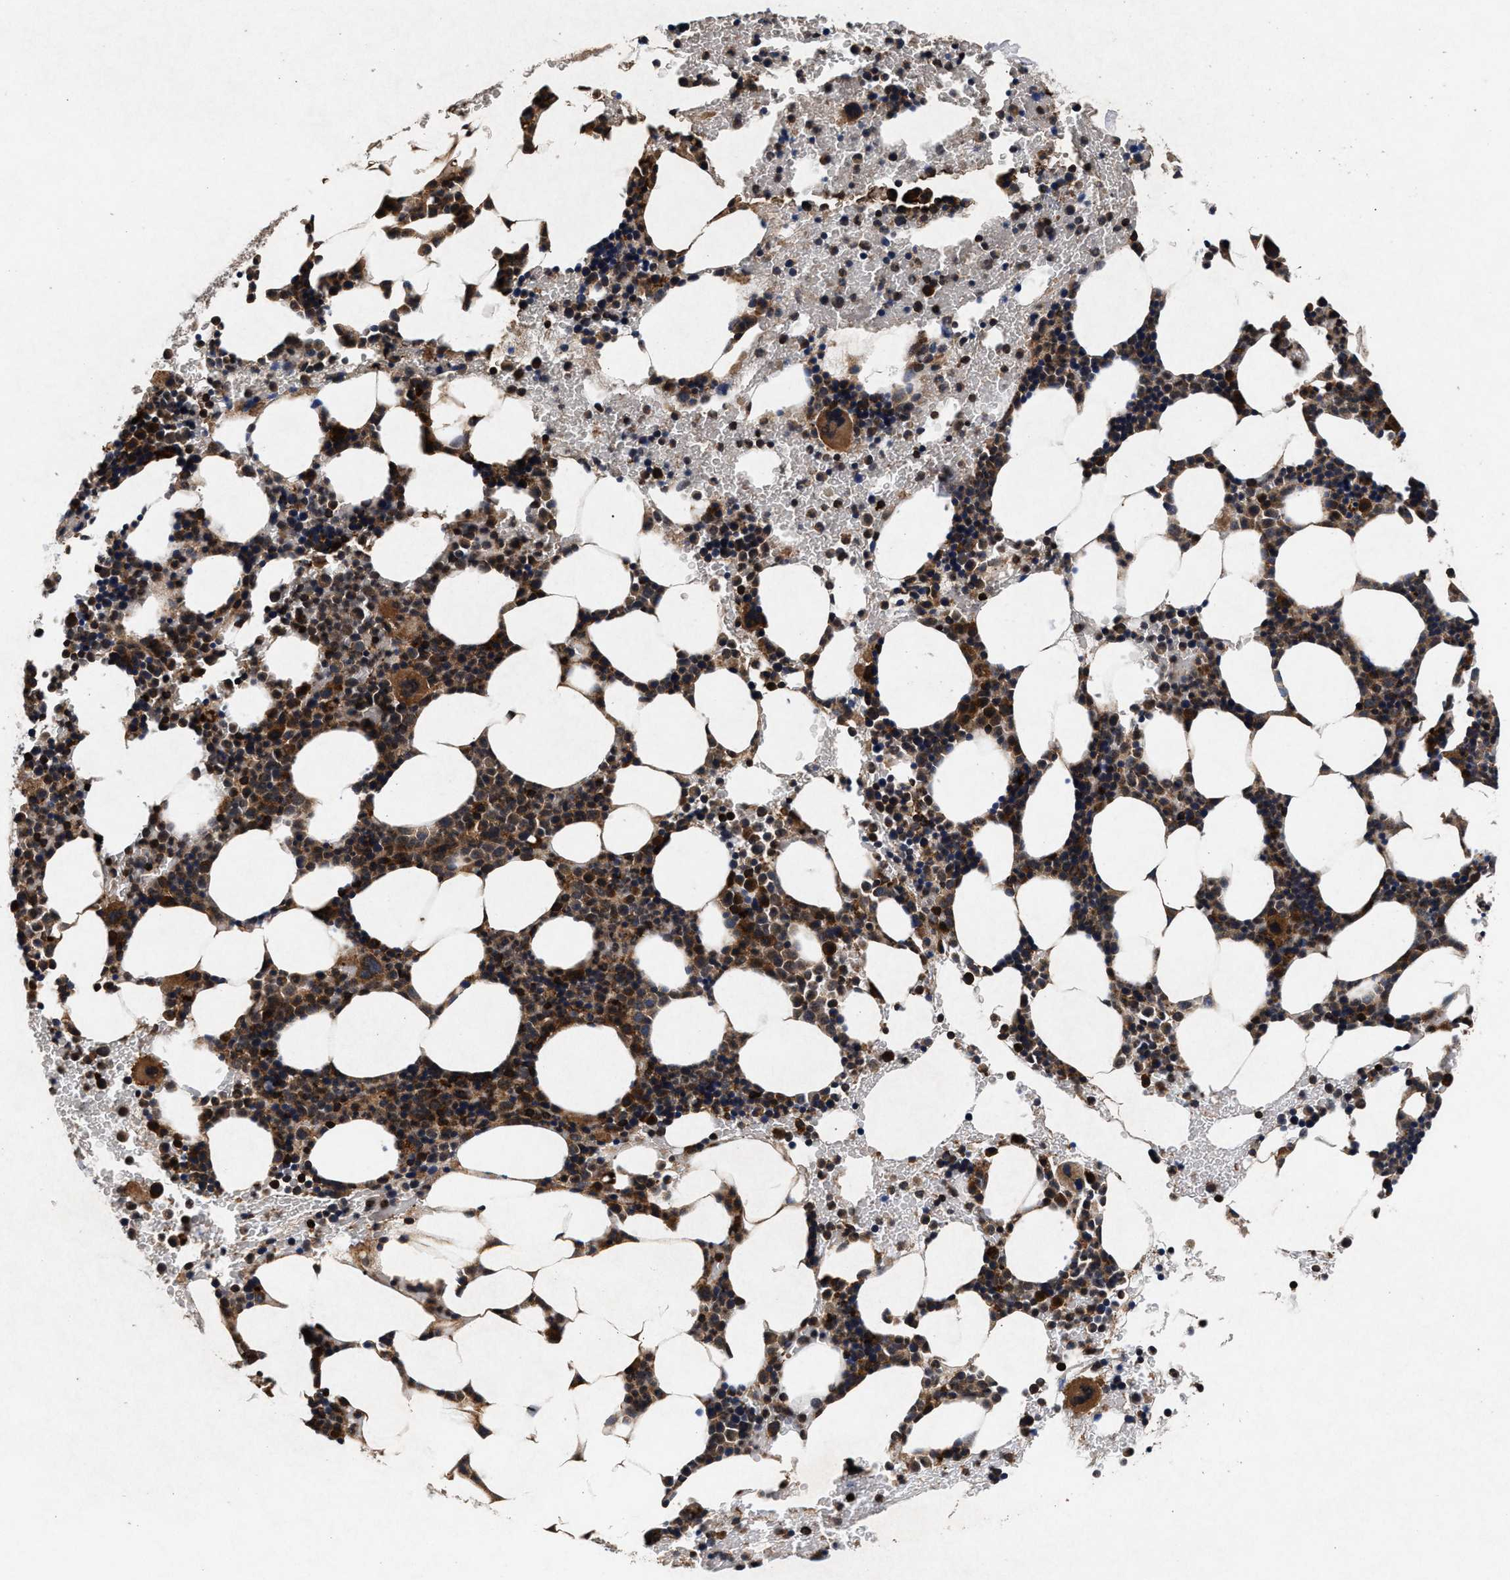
{"staining": {"intensity": "strong", "quantity": ">75%", "location": "cytoplasmic/membranous"}, "tissue": "bone marrow", "cell_type": "Hematopoietic cells", "image_type": "normal", "snomed": [{"axis": "morphology", "description": "Normal tissue, NOS"}, {"axis": "morphology", "description": "Inflammation, NOS"}, {"axis": "topography", "description": "Bone marrow"}], "caption": "A brown stain labels strong cytoplasmic/membranous positivity of a protein in hematopoietic cells of benign human bone marrow. (DAB = brown stain, brightfield microscopy at high magnification).", "gene": "NFKB2", "patient": {"sex": "female", "age": 70}}